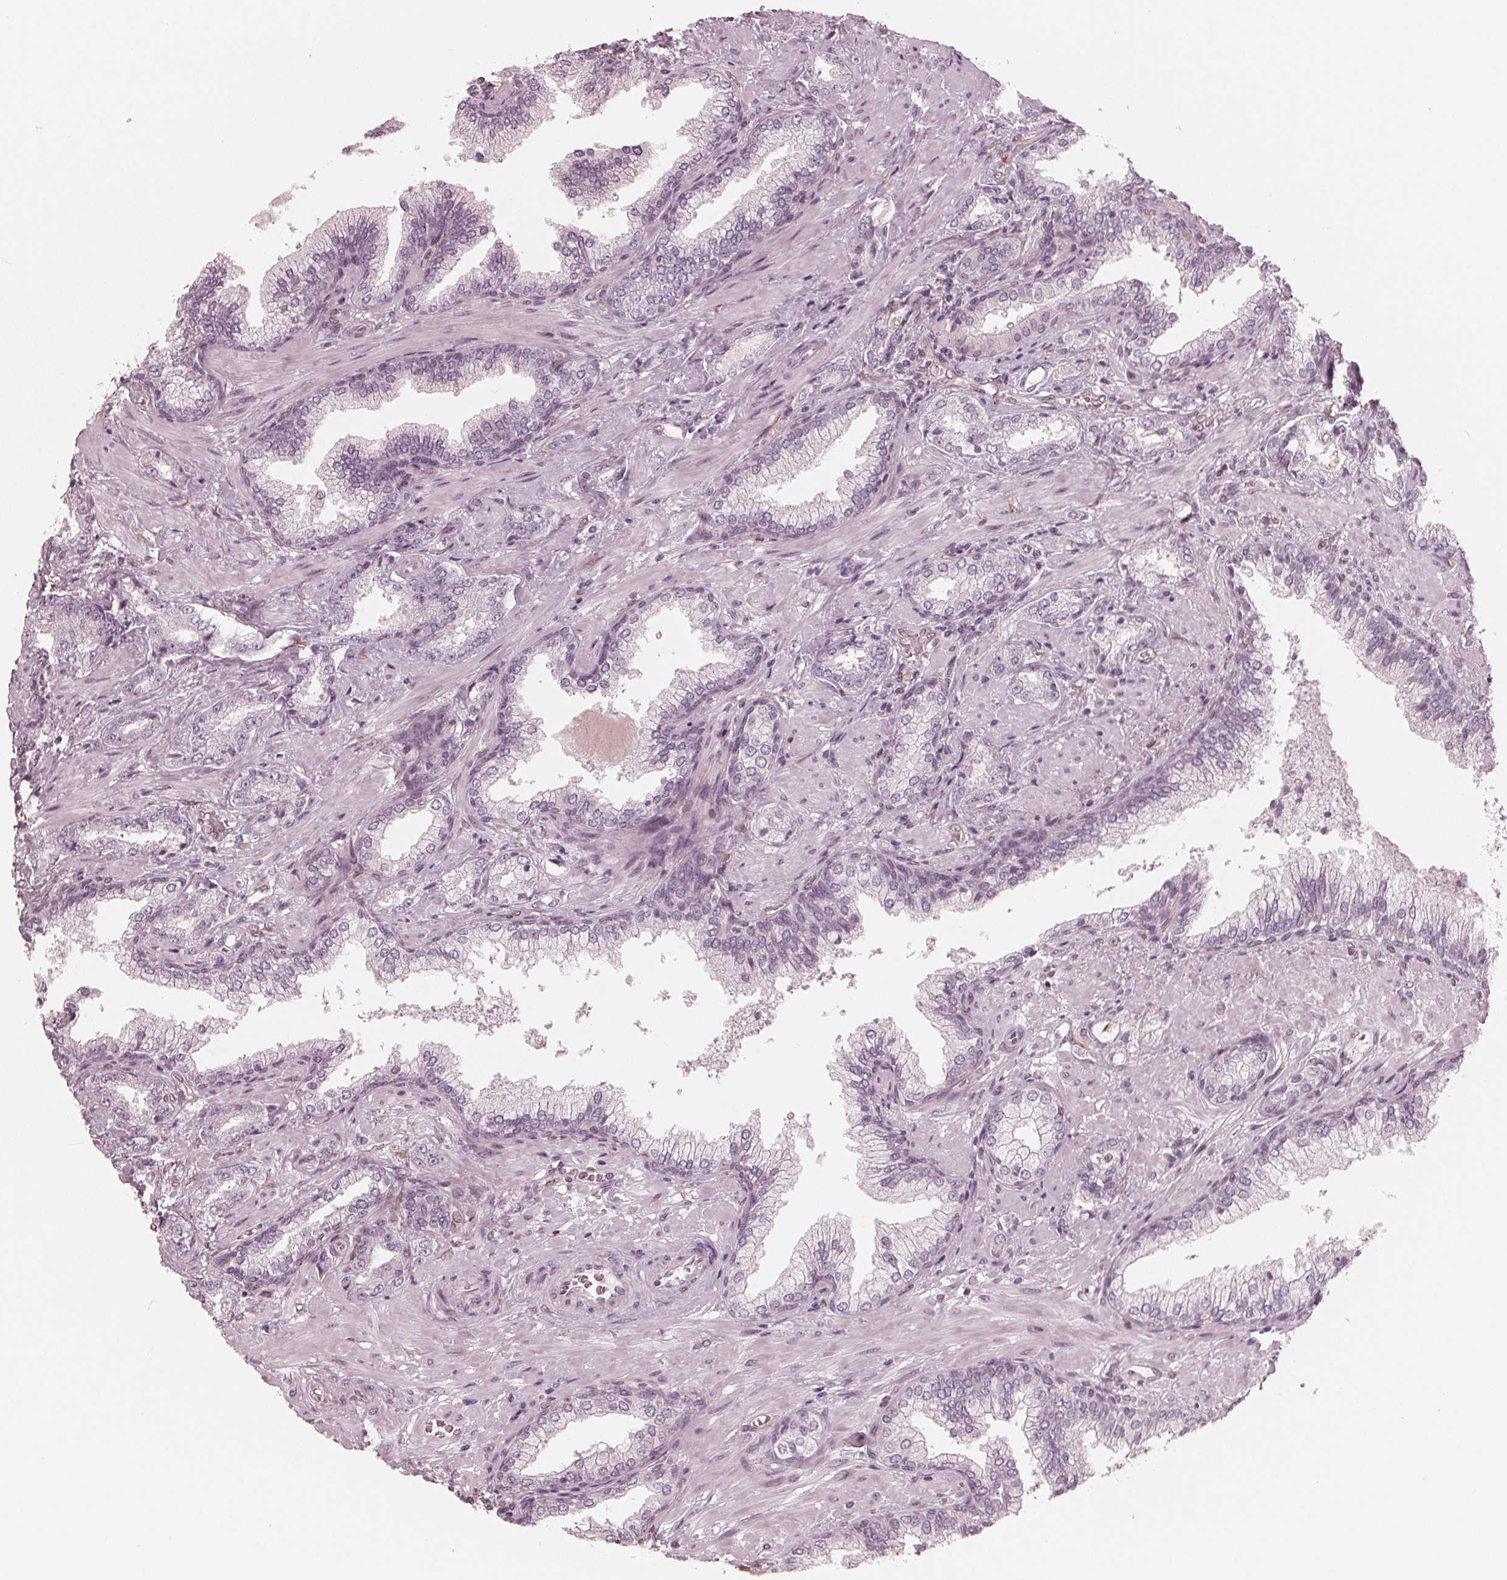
{"staining": {"intensity": "negative", "quantity": "none", "location": "none"}, "tissue": "prostate cancer", "cell_type": "Tumor cells", "image_type": "cancer", "snomed": [{"axis": "morphology", "description": "Adenocarcinoma, Low grade"}, {"axis": "topography", "description": "Prostate"}], "caption": "Immunohistochemistry (IHC) of adenocarcinoma (low-grade) (prostate) displays no positivity in tumor cells.", "gene": "IKBIP", "patient": {"sex": "male", "age": 61}}